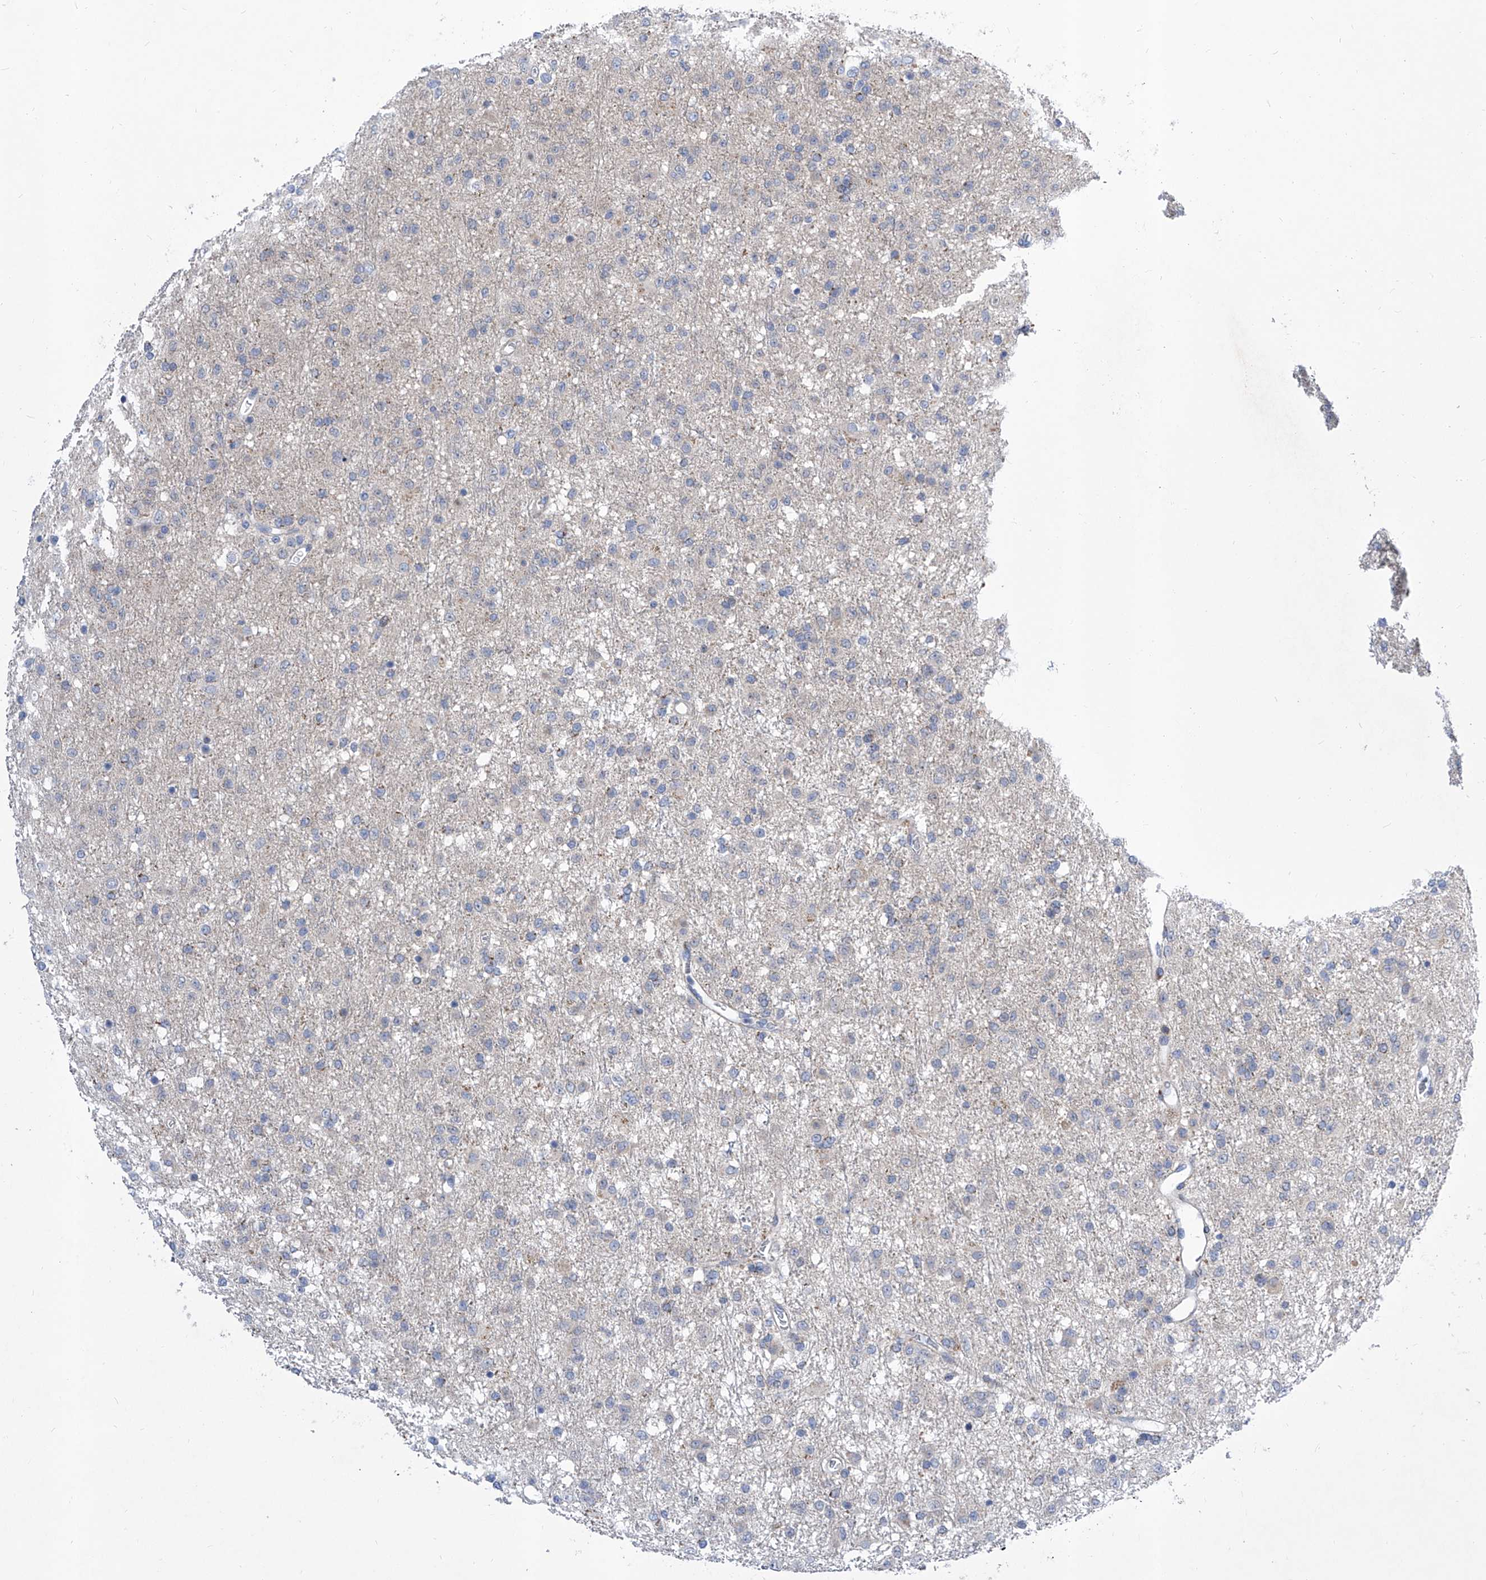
{"staining": {"intensity": "negative", "quantity": "none", "location": "none"}, "tissue": "glioma", "cell_type": "Tumor cells", "image_type": "cancer", "snomed": [{"axis": "morphology", "description": "Glioma, malignant, Low grade"}, {"axis": "topography", "description": "Brain"}], "caption": "An immunohistochemistry image of glioma is shown. There is no staining in tumor cells of glioma.", "gene": "SRBD1", "patient": {"sex": "male", "age": 65}}